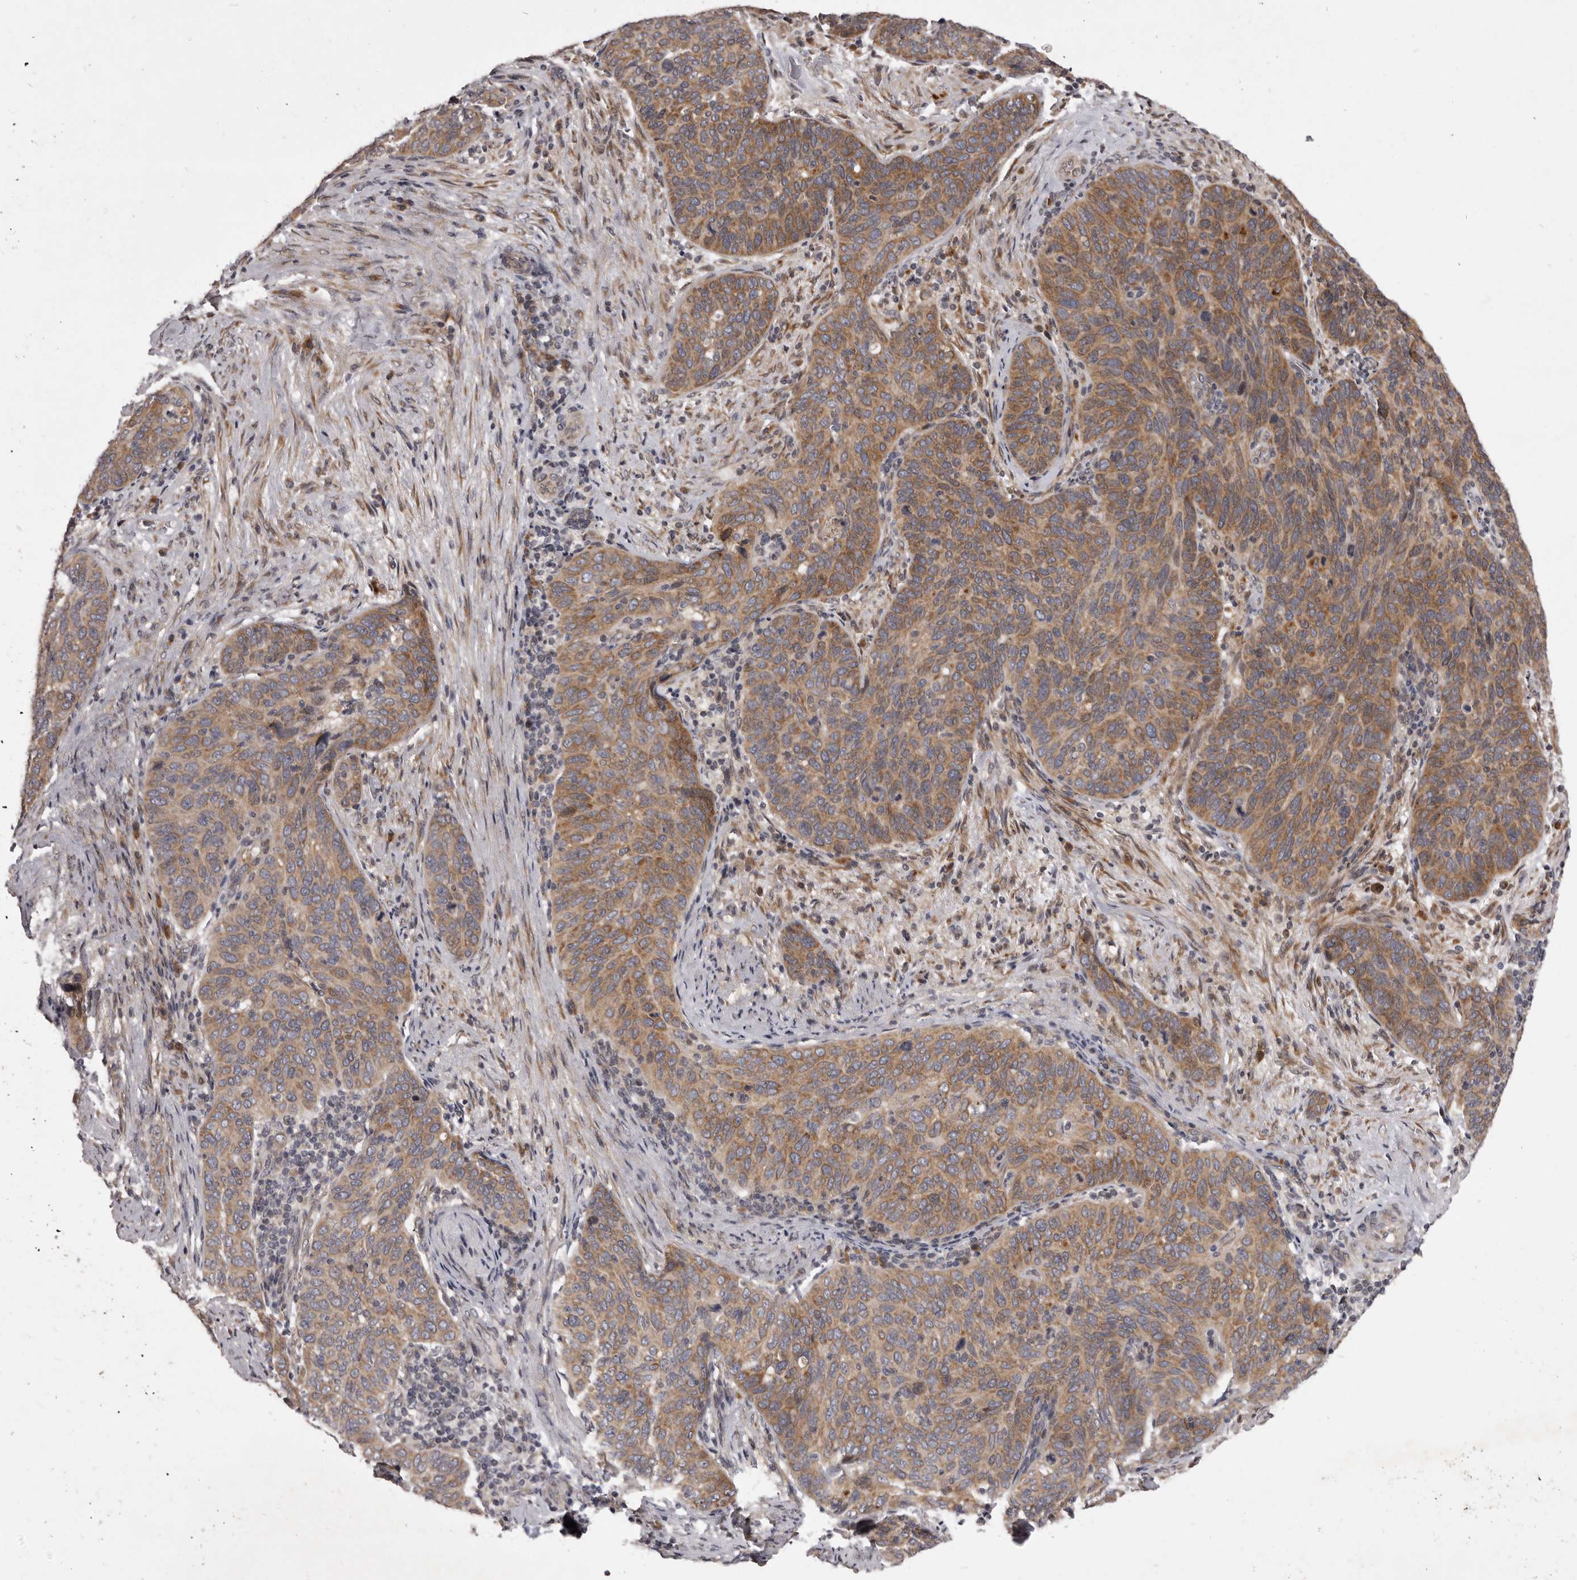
{"staining": {"intensity": "moderate", "quantity": ">75%", "location": "cytoplasmic/membranous"}, "tissue": "cervical cancer", "cell_type": "Tumor cells", "image_type": "cancer", "snomed": [{"axis": "morphology", "description": "Squamous cell carcinoma, NOS"}, {"axis": "topography", "description": "Cervix"}], "caption": "Immunohistochemical staining of human cervical cancer (squamous cell carcinoma) displays moderate cytoplasmic/membranous protein expression in about >75% of tumor cells.", "gene": "TBC1D8B", "patient": {"sex": "female", "age": 60}}